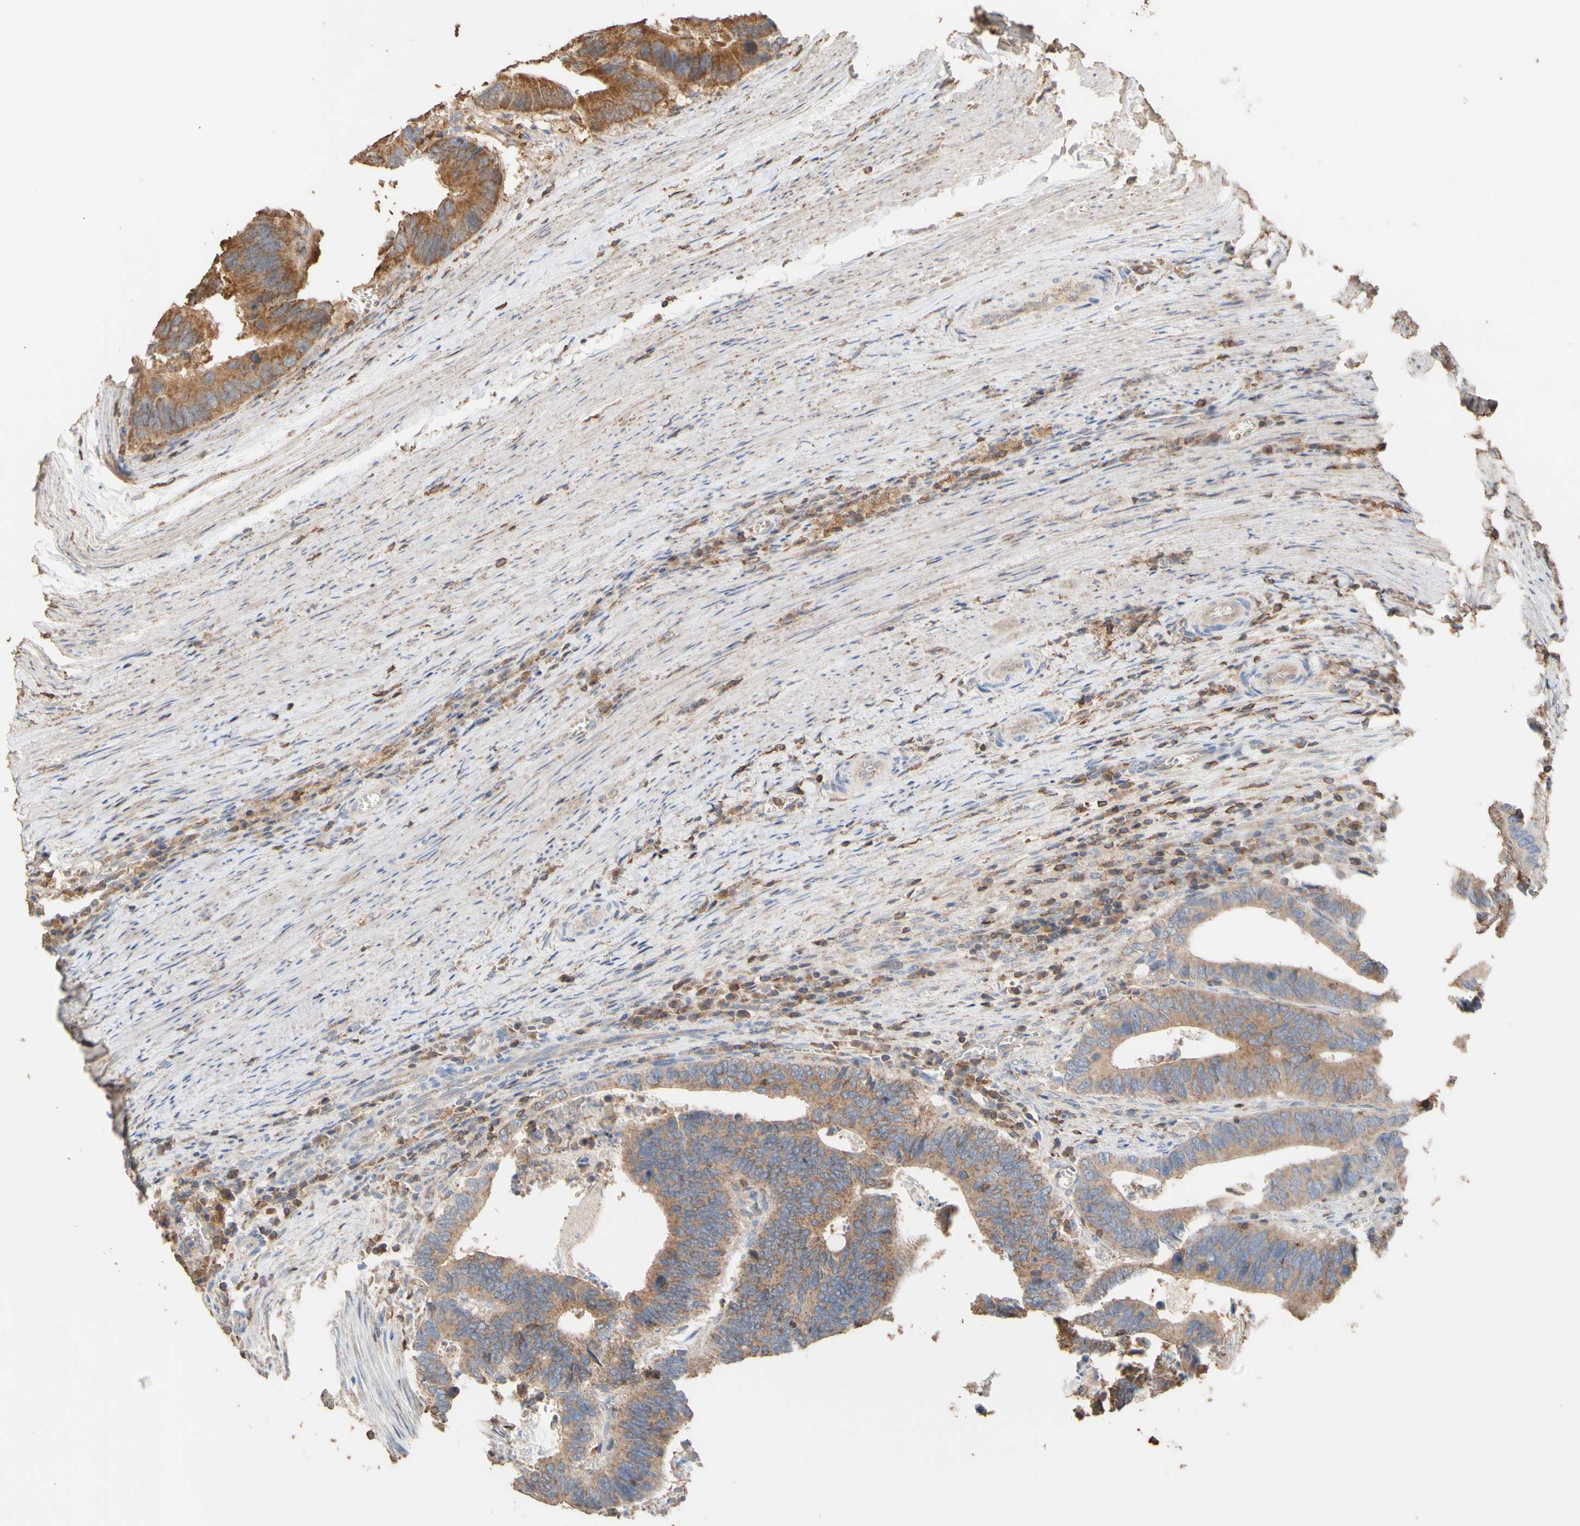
{"staining": {"intensity": "moderate", "quantity": ">75%", "location": "cytoplasmic/membranous"}, "tissue": "colorectal cancer", "cell_type": "Tumor cells", "image_type": "cancer", "snomed": [{"axis": "morphology", "description": "Adenocarcinoma, NOS"}, {"axis": "topography", "description": "Colon"}], "caption": "A medium amount of moderate cytoplasmic/membranous staining is appreciated in approximately >75% of tumor cells in adenocarcinoma (colorectal) tissue. (DAB (3,3'-diaminobenzidine) IHC, brown staining for protein, blue staining for nuclei).", "gene": "ALDH9A1", "patient": {"sex": "male", "age": 72}}